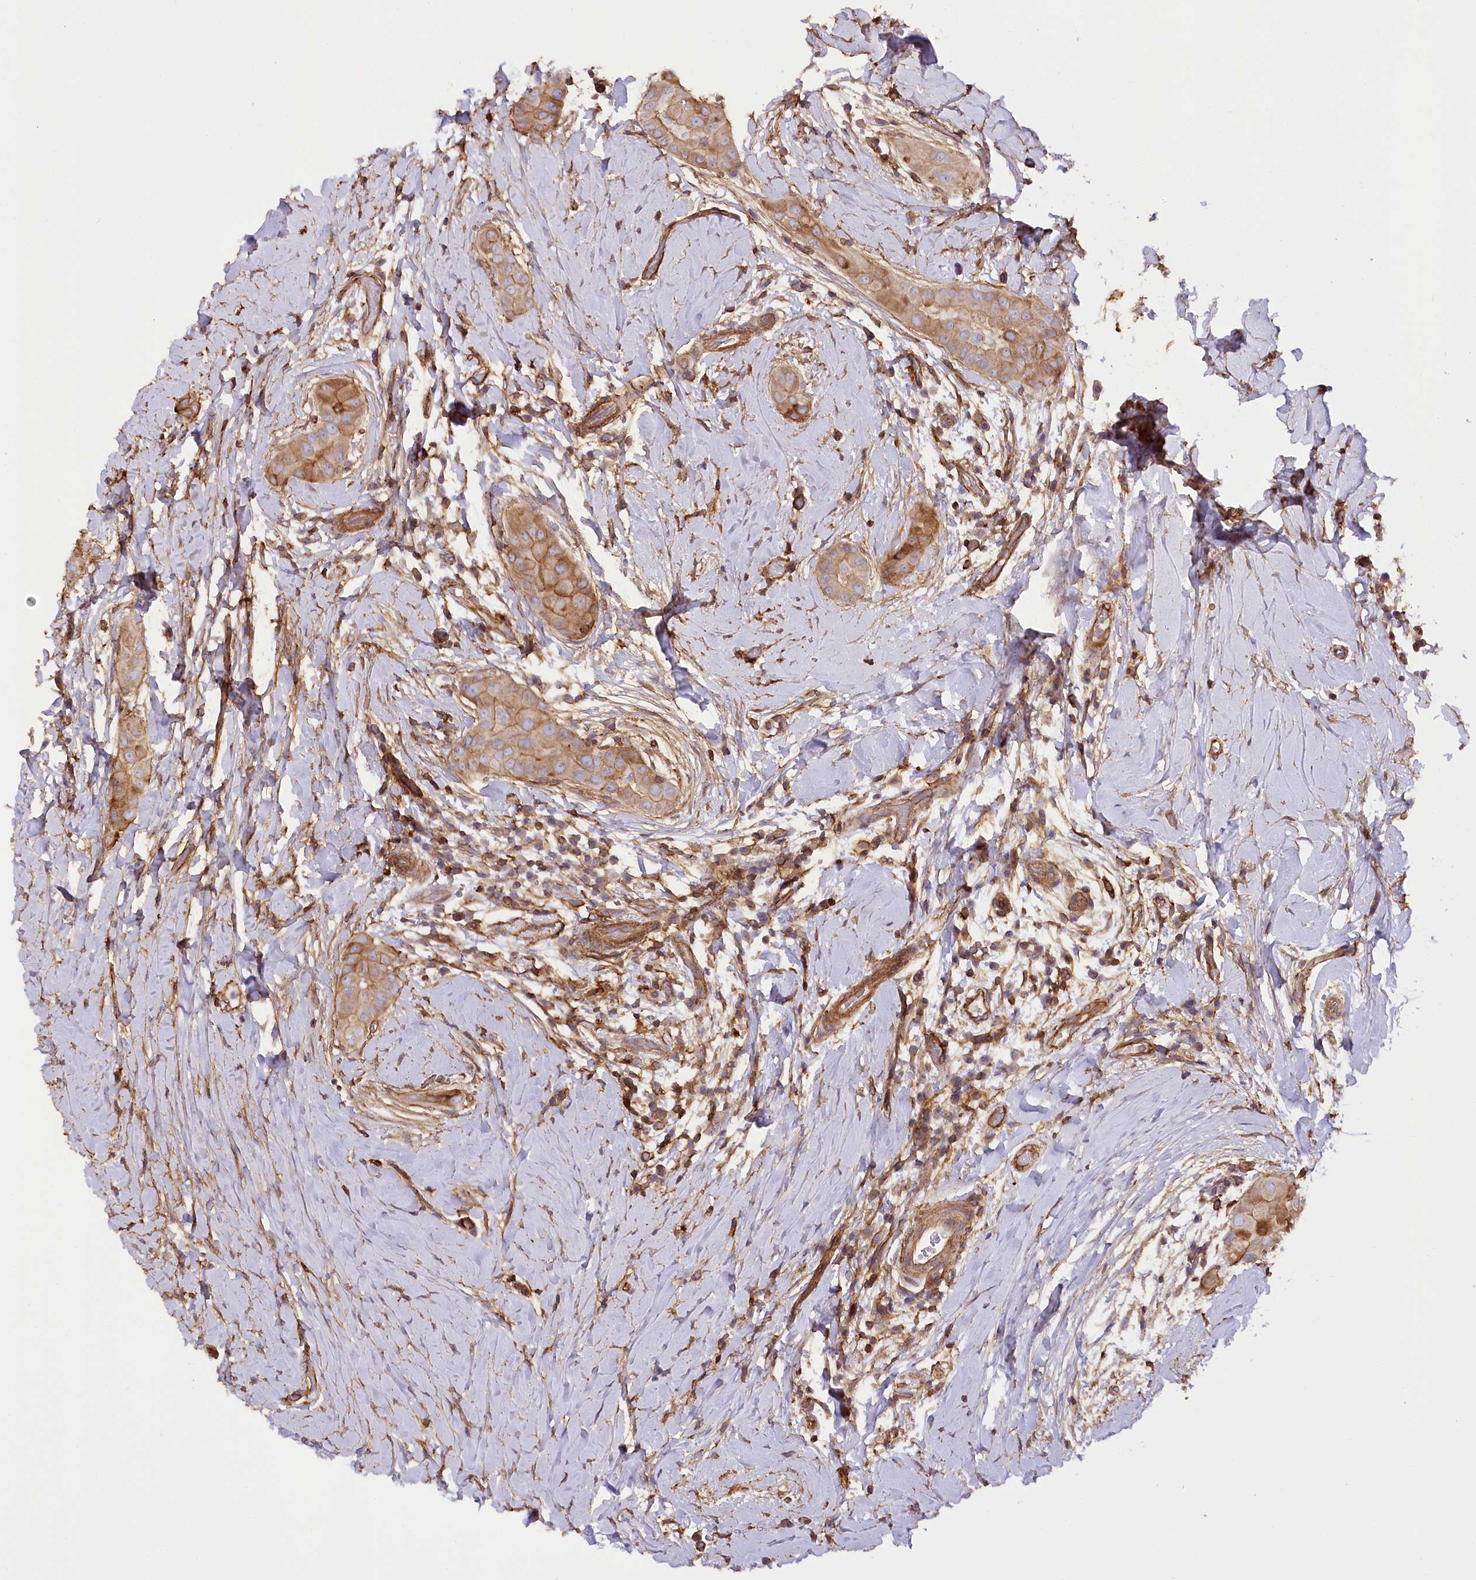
{"staining": {"intensity": "moderate", "quantity": ">75%", "location": "cytoplasmic/membranous"}, "tissue": "thyroid cancer", "cell_type": "Tumor cells", "image_type": "cancer", "snomed": [{"axis": "morphology", "description": "Papillary adenocarcinoma, NOS"}, {"axis": "topography", "description": "Thyroid gland"}], "caption": "Immunohistochemical staining of human papillary adenocarcinoma (thyroid) demonstrates medium levels of moderate cytoplasmic/membranous protein positivity in about >75% of tumor cells.", "gene": "SYNPO2", "patient": {"sex": "male", "age": 33}}